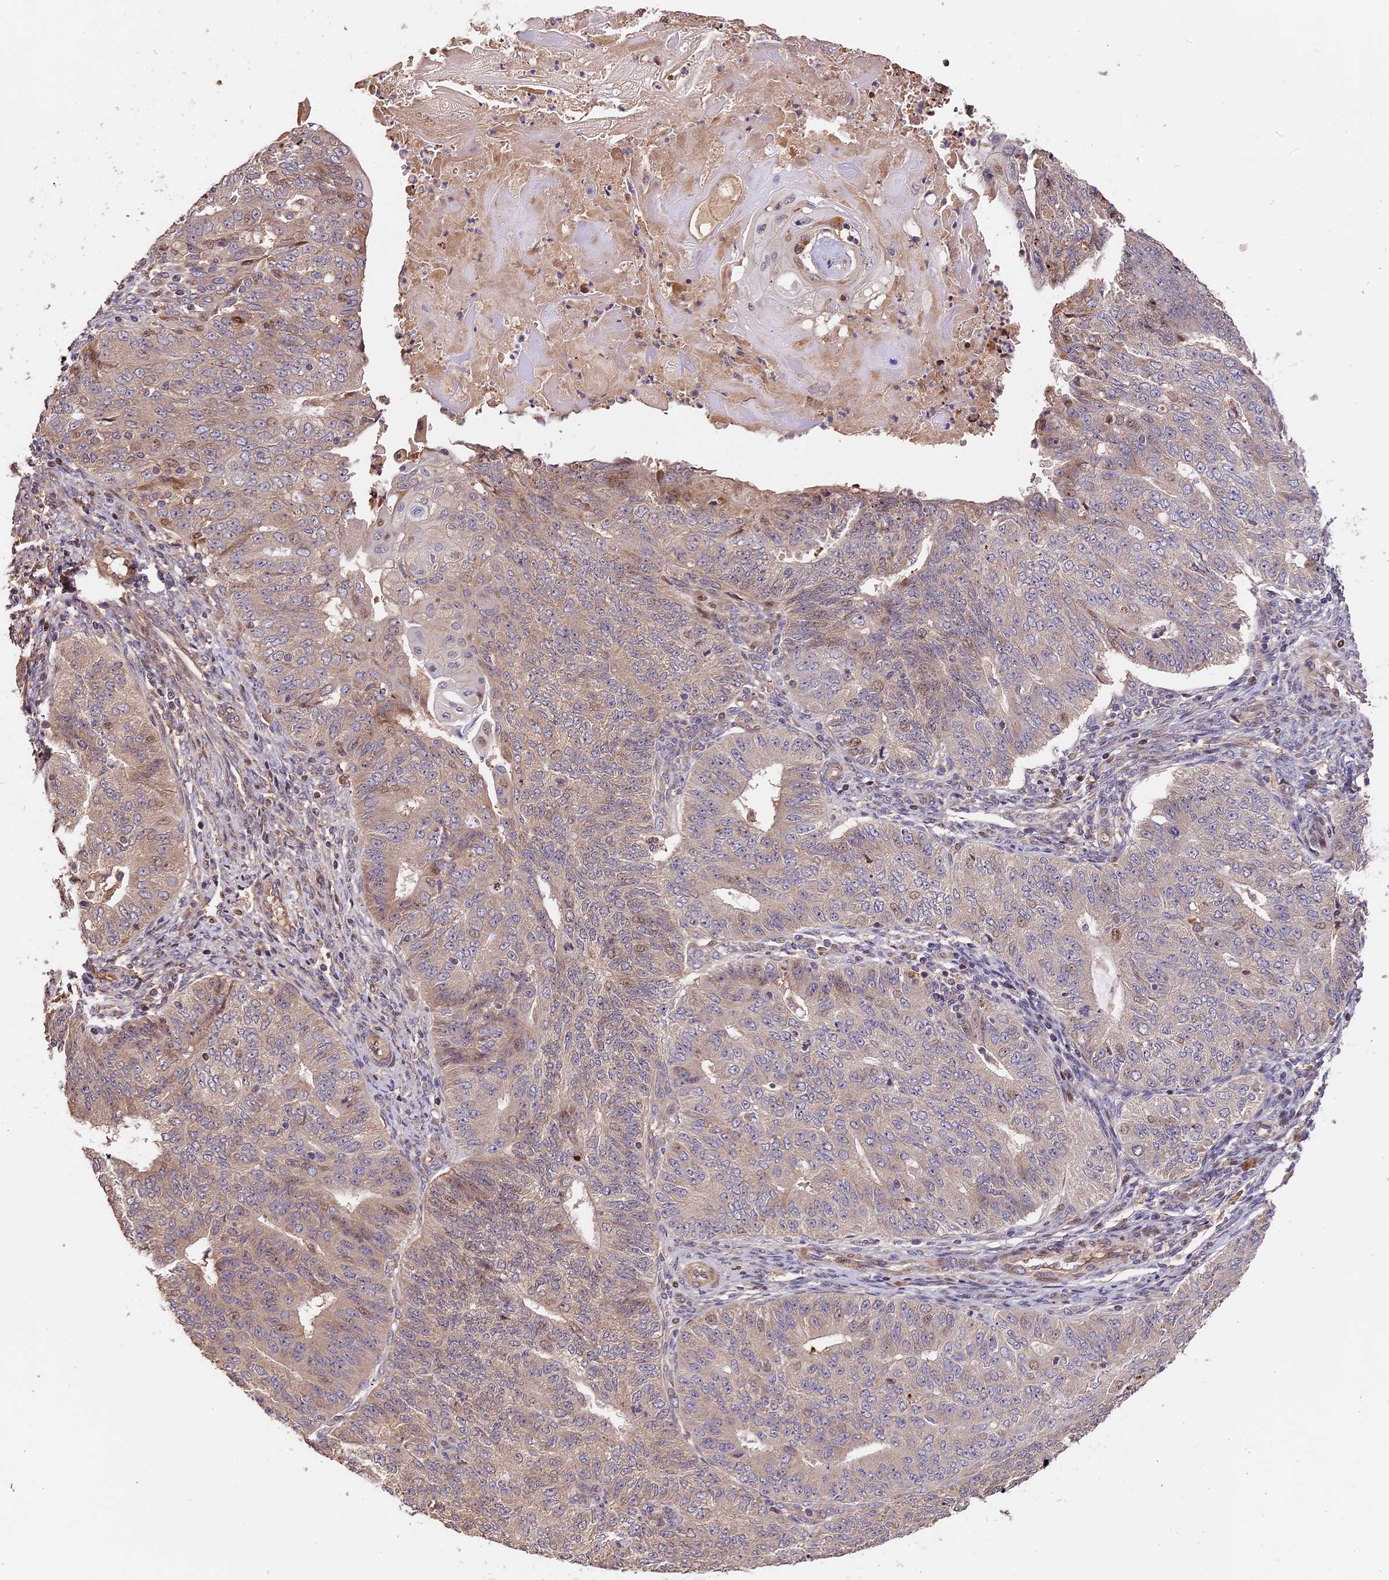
{"staining": {"intensity": "weak", "quantity": "<25%", "location": "nuclear"}, "tissue": "endometrial cancer", "cell_type": "Tumor cells", "image_type": "cancer", "snomed": [{"axis": "morphology", "description": "Adenocarcinoma, NOS"}, {"axis": "topography", "description": "Endometrium"}], "caption": "IHC of endometrial cancer reveals no staining in tumor cells.", "gene": "ARHGAP17", "patient": {"sex": "female", "age": 32}}